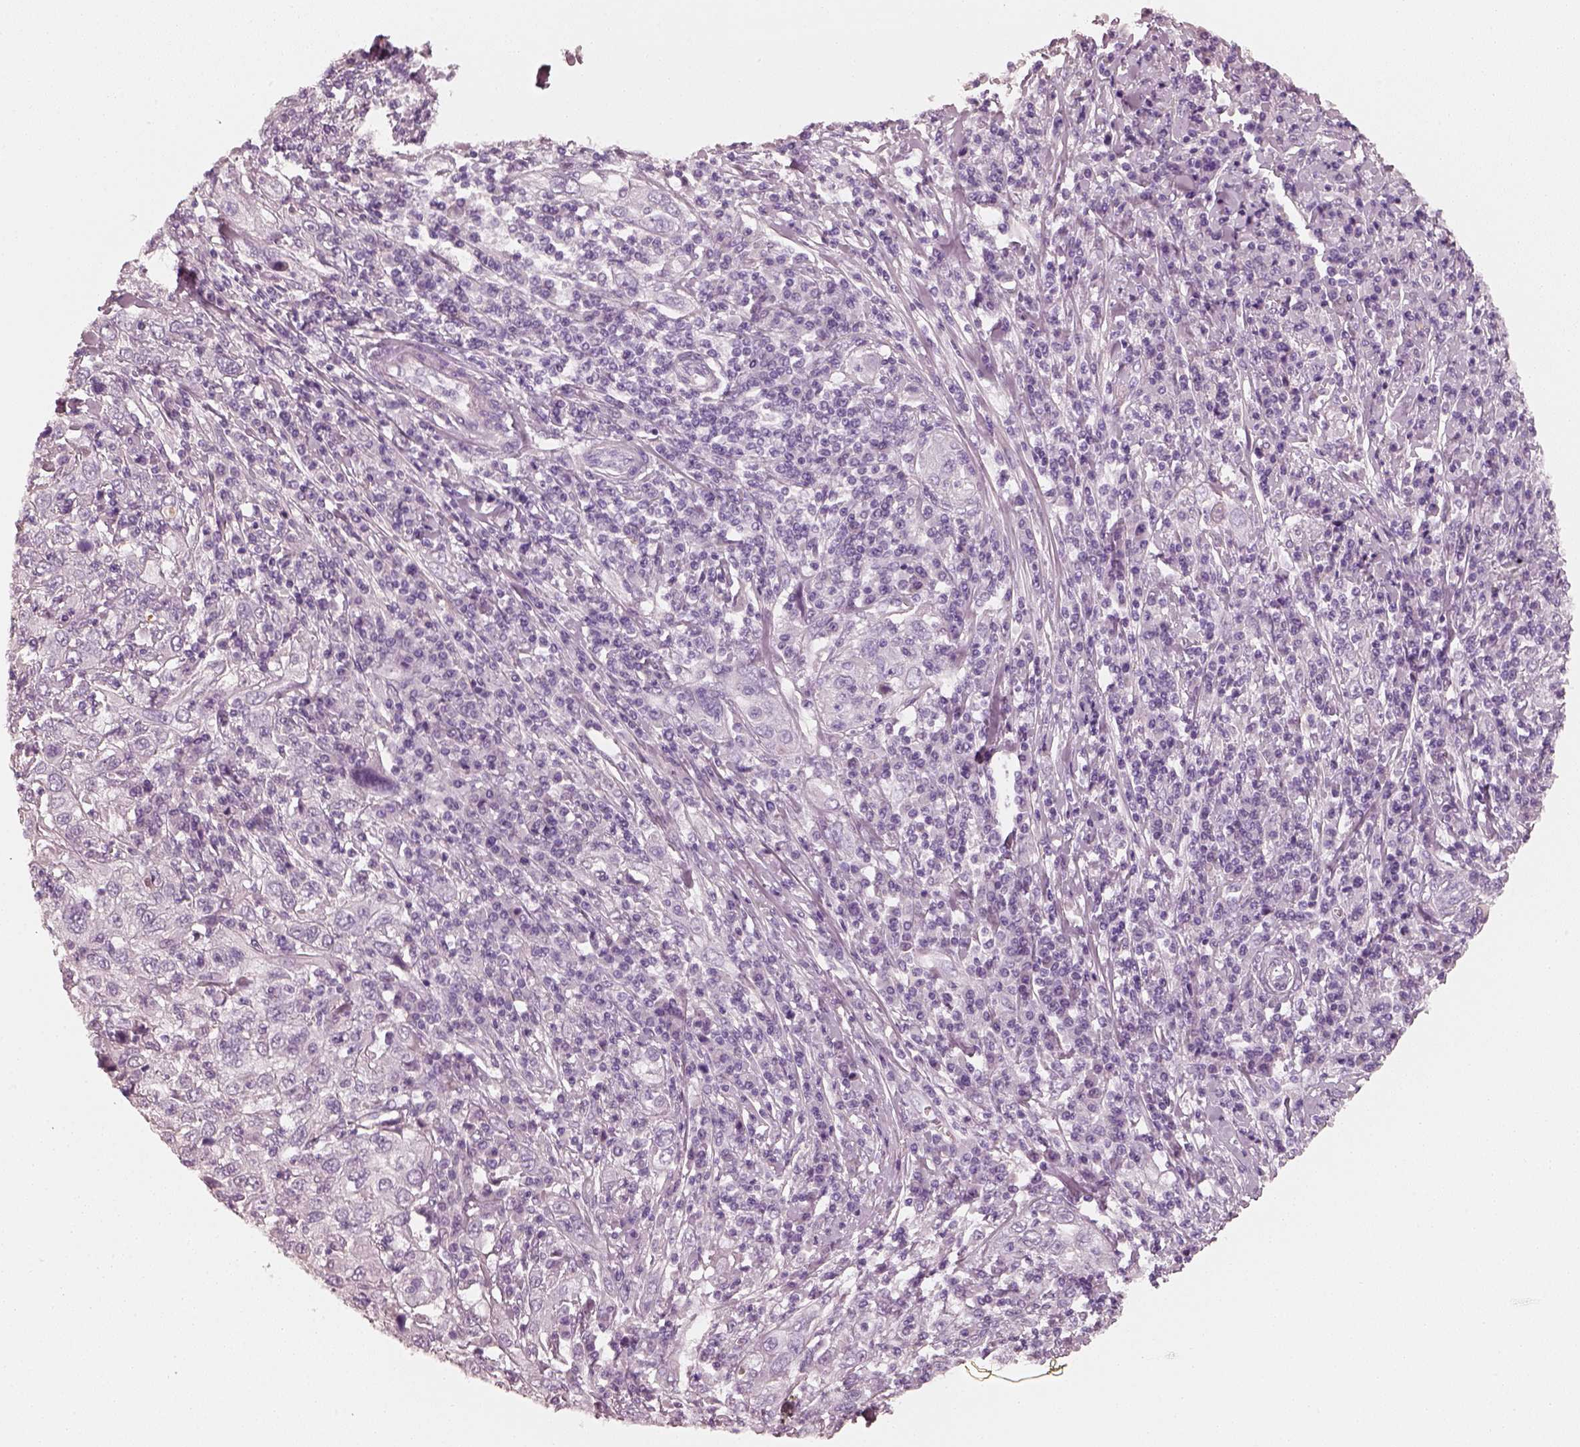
{"staining": {"intensity": "negative", "quantity": "none", "location": "none"}, "tissue": "cervical cancer", "cell_type": "Tumor cells", "image_type": "cancer", "snomed": [{"axis": "morphology", "description": "Squamous cell carcinoma, NOS"}, {"axis": "topography", "description": "Cervix"}], "caption": "DAB immunohistochemical staining of cervical squamous cell carcinoma shows no significant positivity in tumor cells. (DAB immunohistochemistry with hematoxylin counter stain).", "gene": "RS1", "patient": {"sex": "female", "age": 46}}